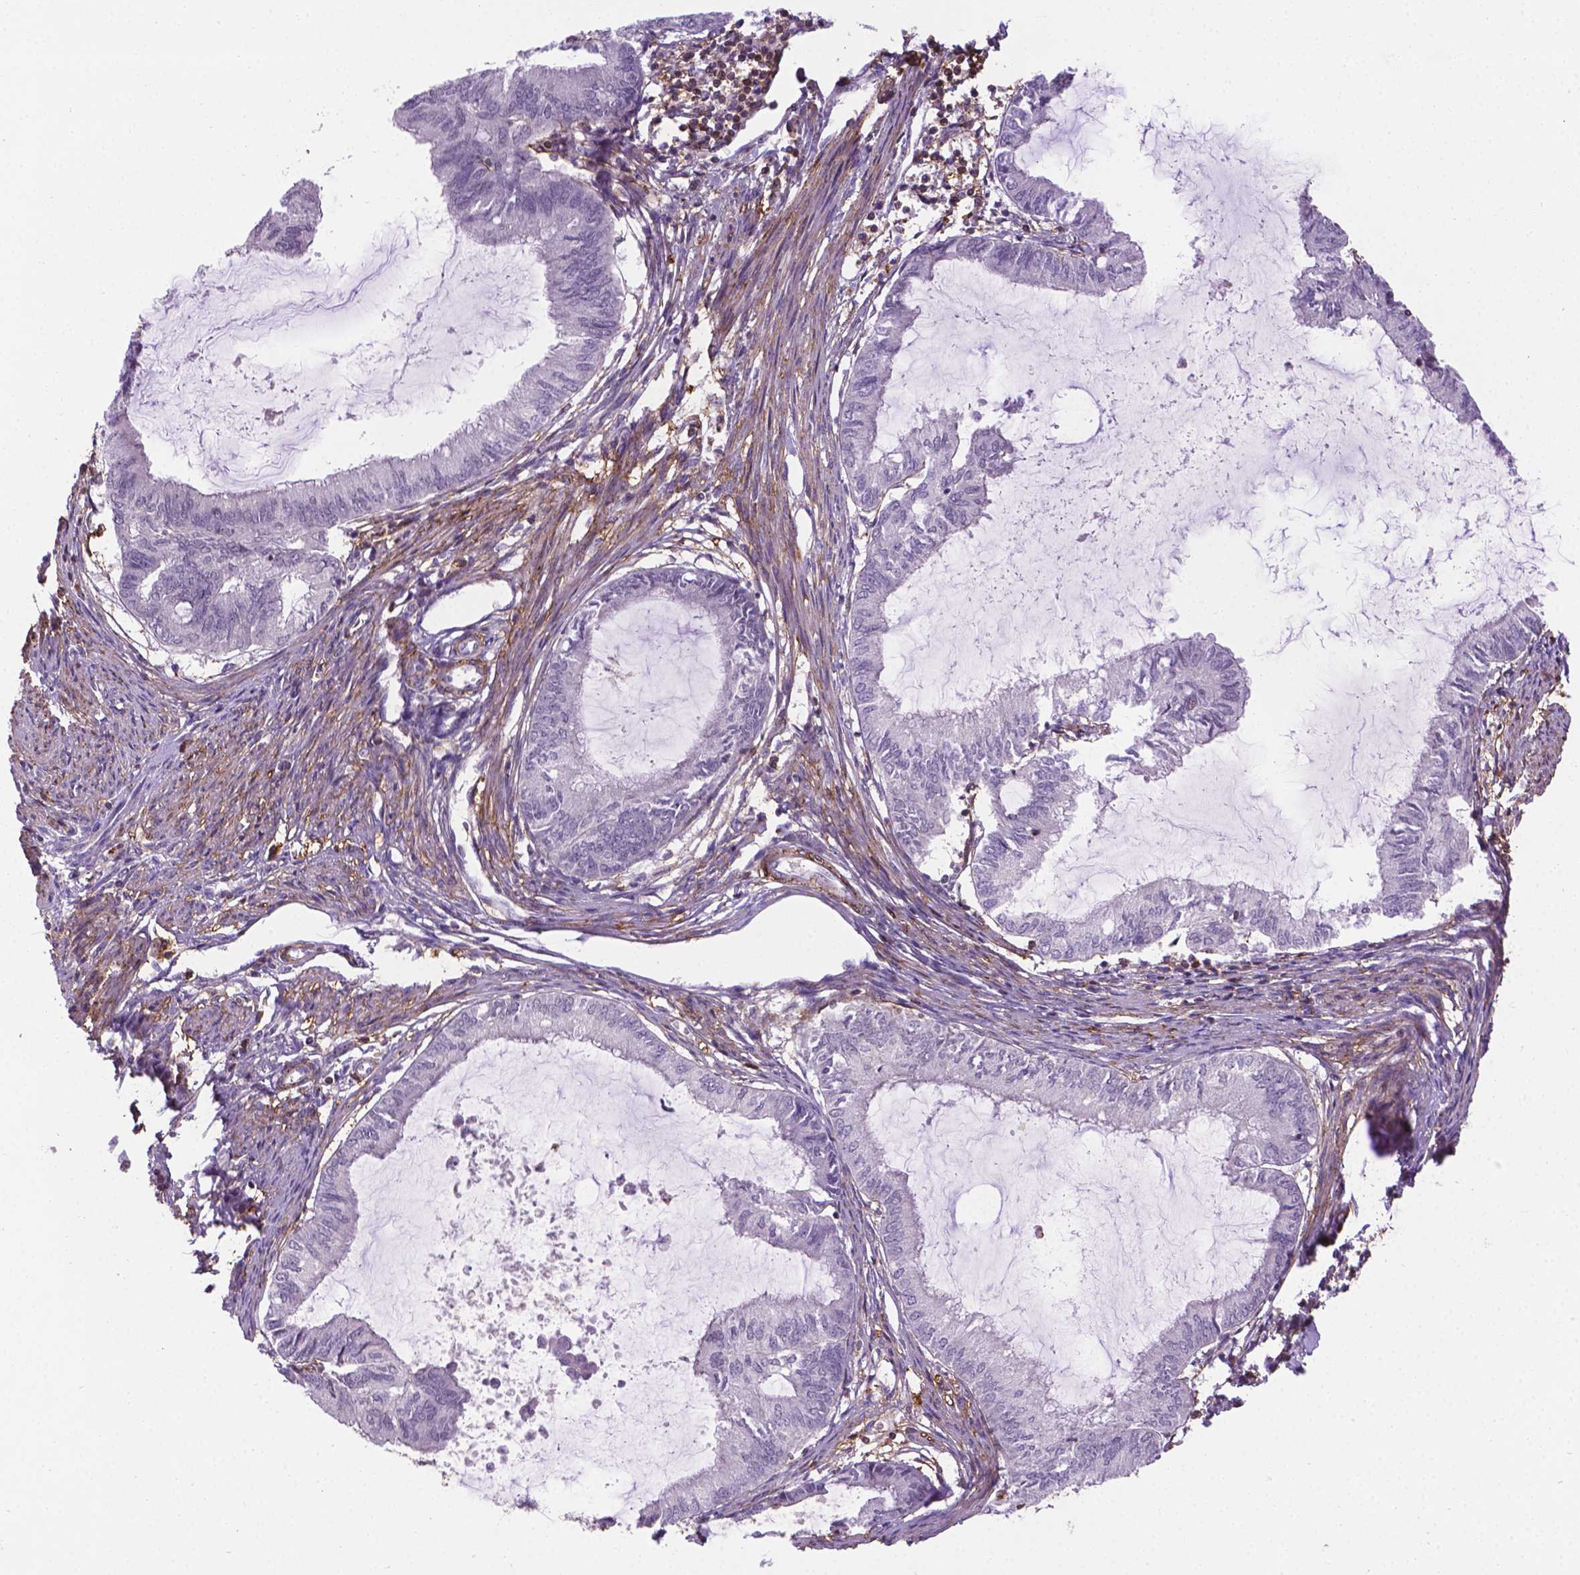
{"staining": {"intensity": "negative", "quantity": "none", "location": "none"}, "tissue": "endometrial cancer", "cell_type": "Tumor cells", "image_type": "cancer", "snomed": [{"axis": "morphology", "description": "Adenocarcinoma, NOS"}, {"axis": "topography", "description": "Endometrium"}], "caption": "An image of endometrial adenocarcinoma stained for a protein shows no brown staining in tumor cells.", "gene": "ACAD10", "patient": {"sex": "female", "age": 86}}